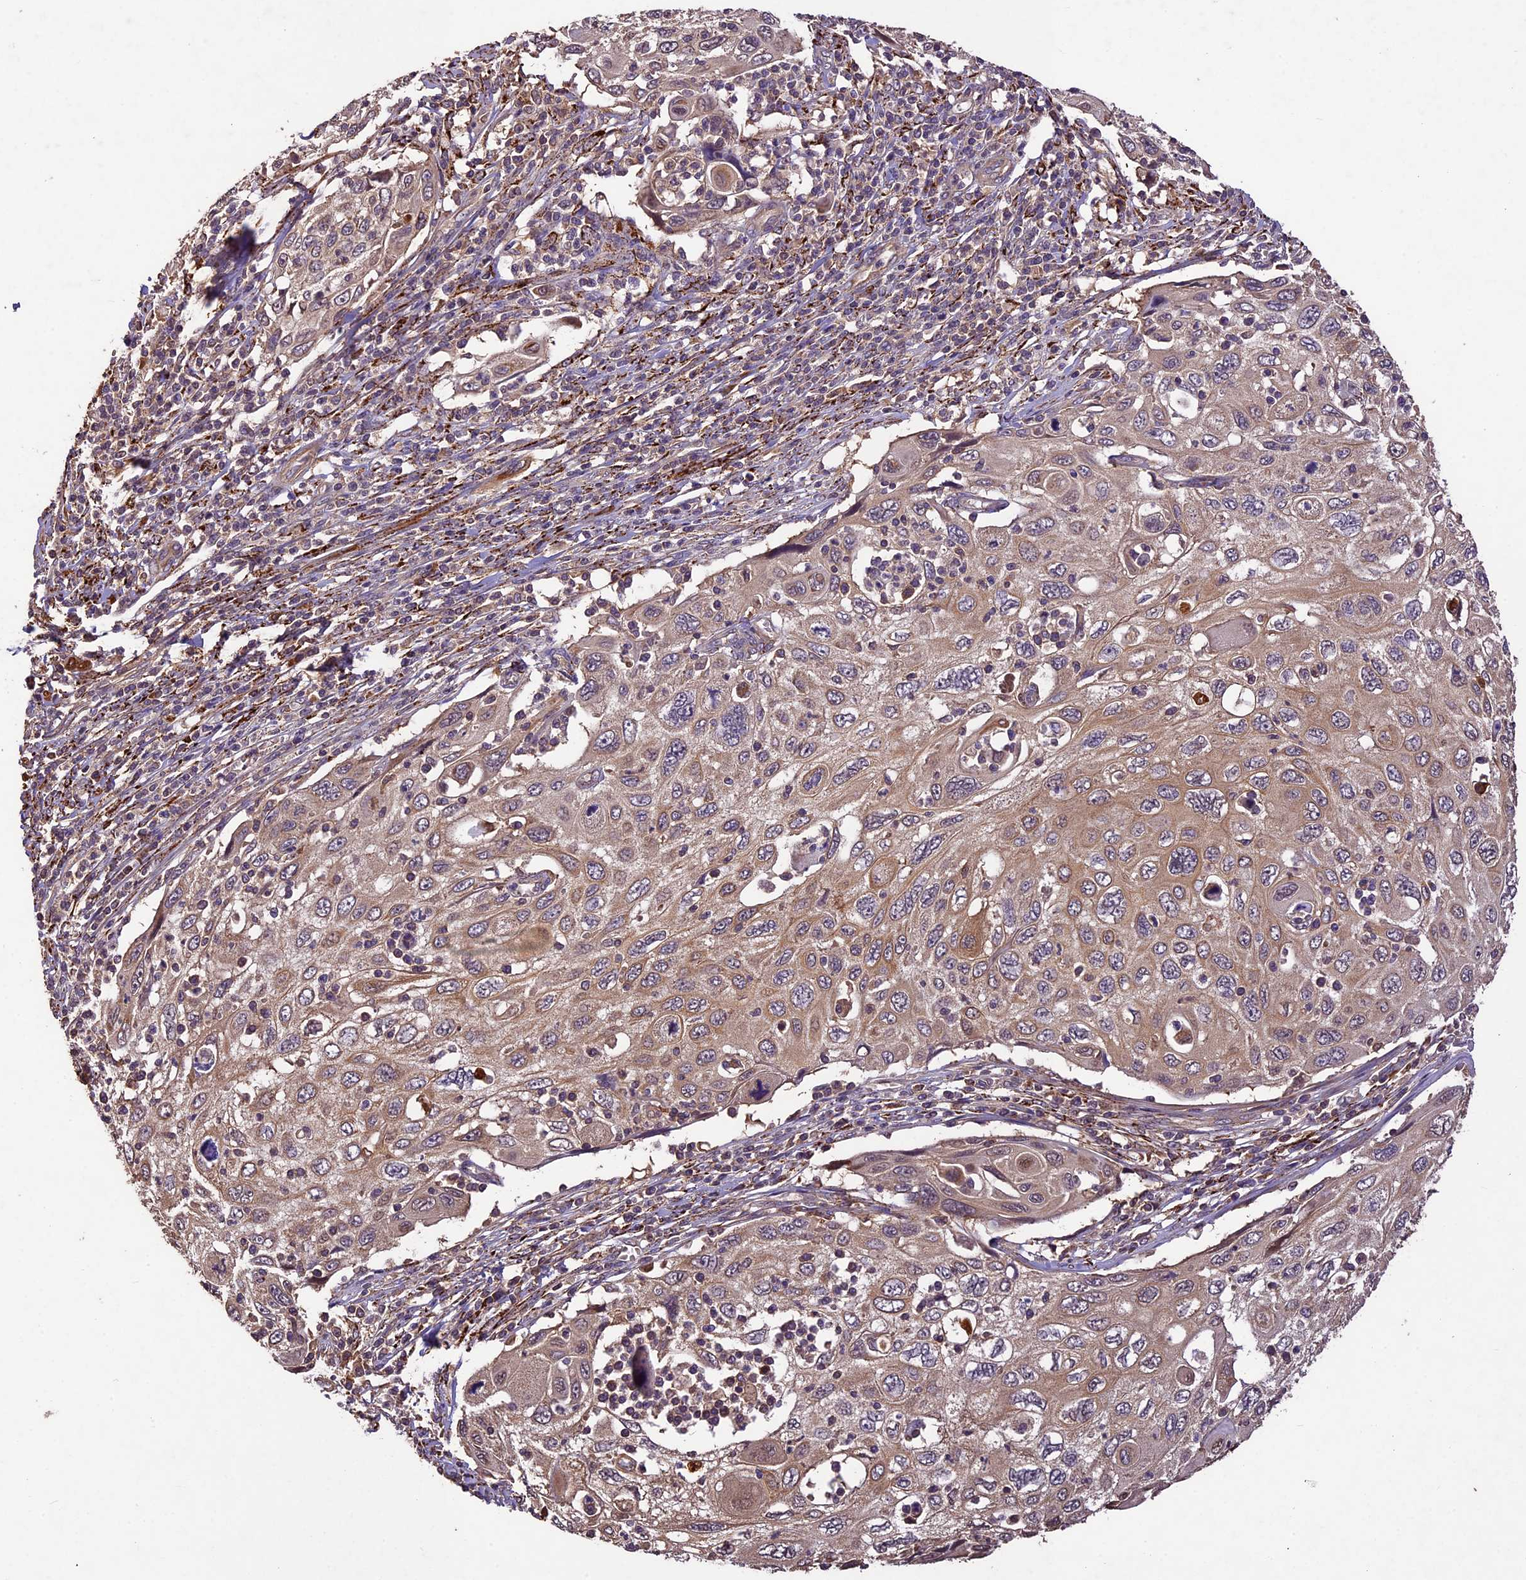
{"staining": {"intensity": "weak", "quantity": ">75%", "location": "cytoplasmic/membranous"}, "tissue": "cervical cancer", "cell_type": "Tumor cells", "image_type": "cancer", "snomed": [{"axis": "morphology", "description": "Squamous cell carcinoma, NOS"}, {"axis": "topography", "description": "Cervix"}], "caption": "Brown immunohistochemical staining in squamous cell carcinoma (cervical) displays weak cytoplasmic/membranous staining in about >75% of tumor cells.", "gene": "CRLF1", "patient": {"sex": "female", "age": 70}}